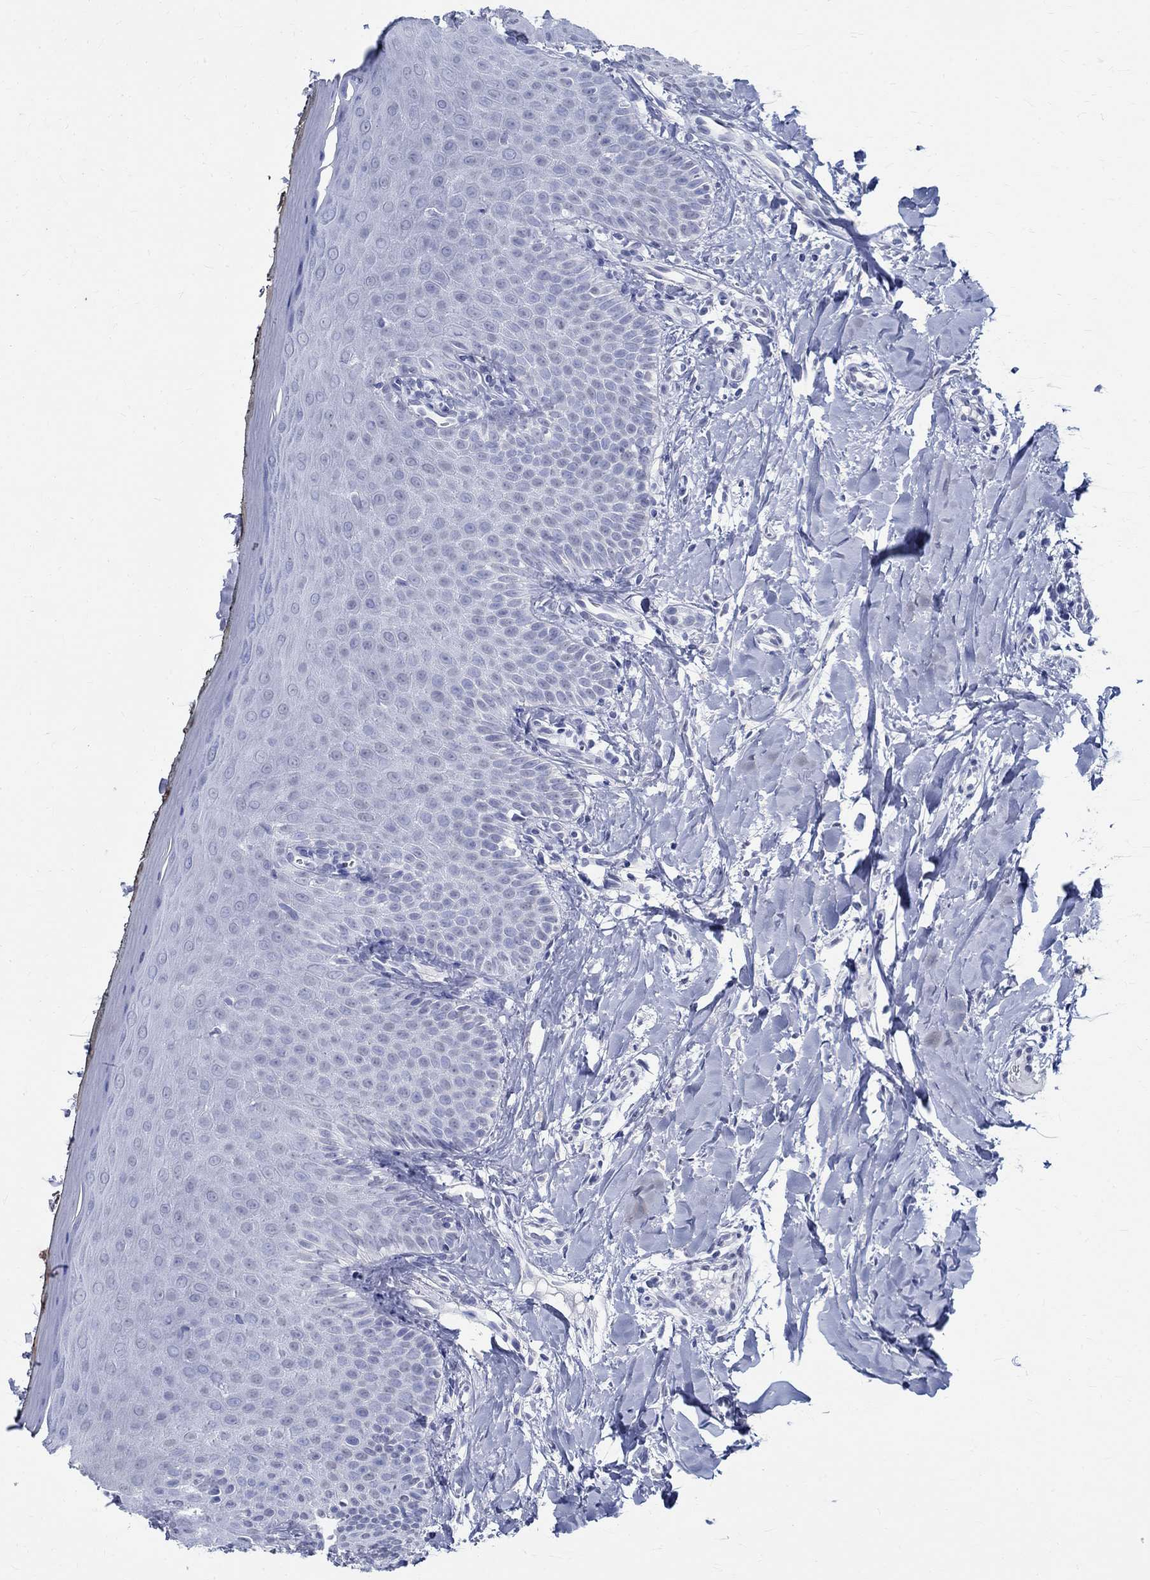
{"staining": {"intensity": "negative", "quantity": "none", "location": "none"}, "tissue": "oral mucosa", "cell_type": "Squamous epithelial cells", "image_type": "normal", "snomed": [{"axis": "morphology", "description": "Normal tissue, NOS"}, {"axis": "topography", "description": "Oral tissue"}], "caption": "Squamous epithelial cells show no significant protein positivity in normal oral mucosa. The staining is performed using DAB brown chromogen with nuclei counter-stained in using hematoxylin.", "gene": "TSPAN16", "patient": {"sex": "female", "age": 43}}